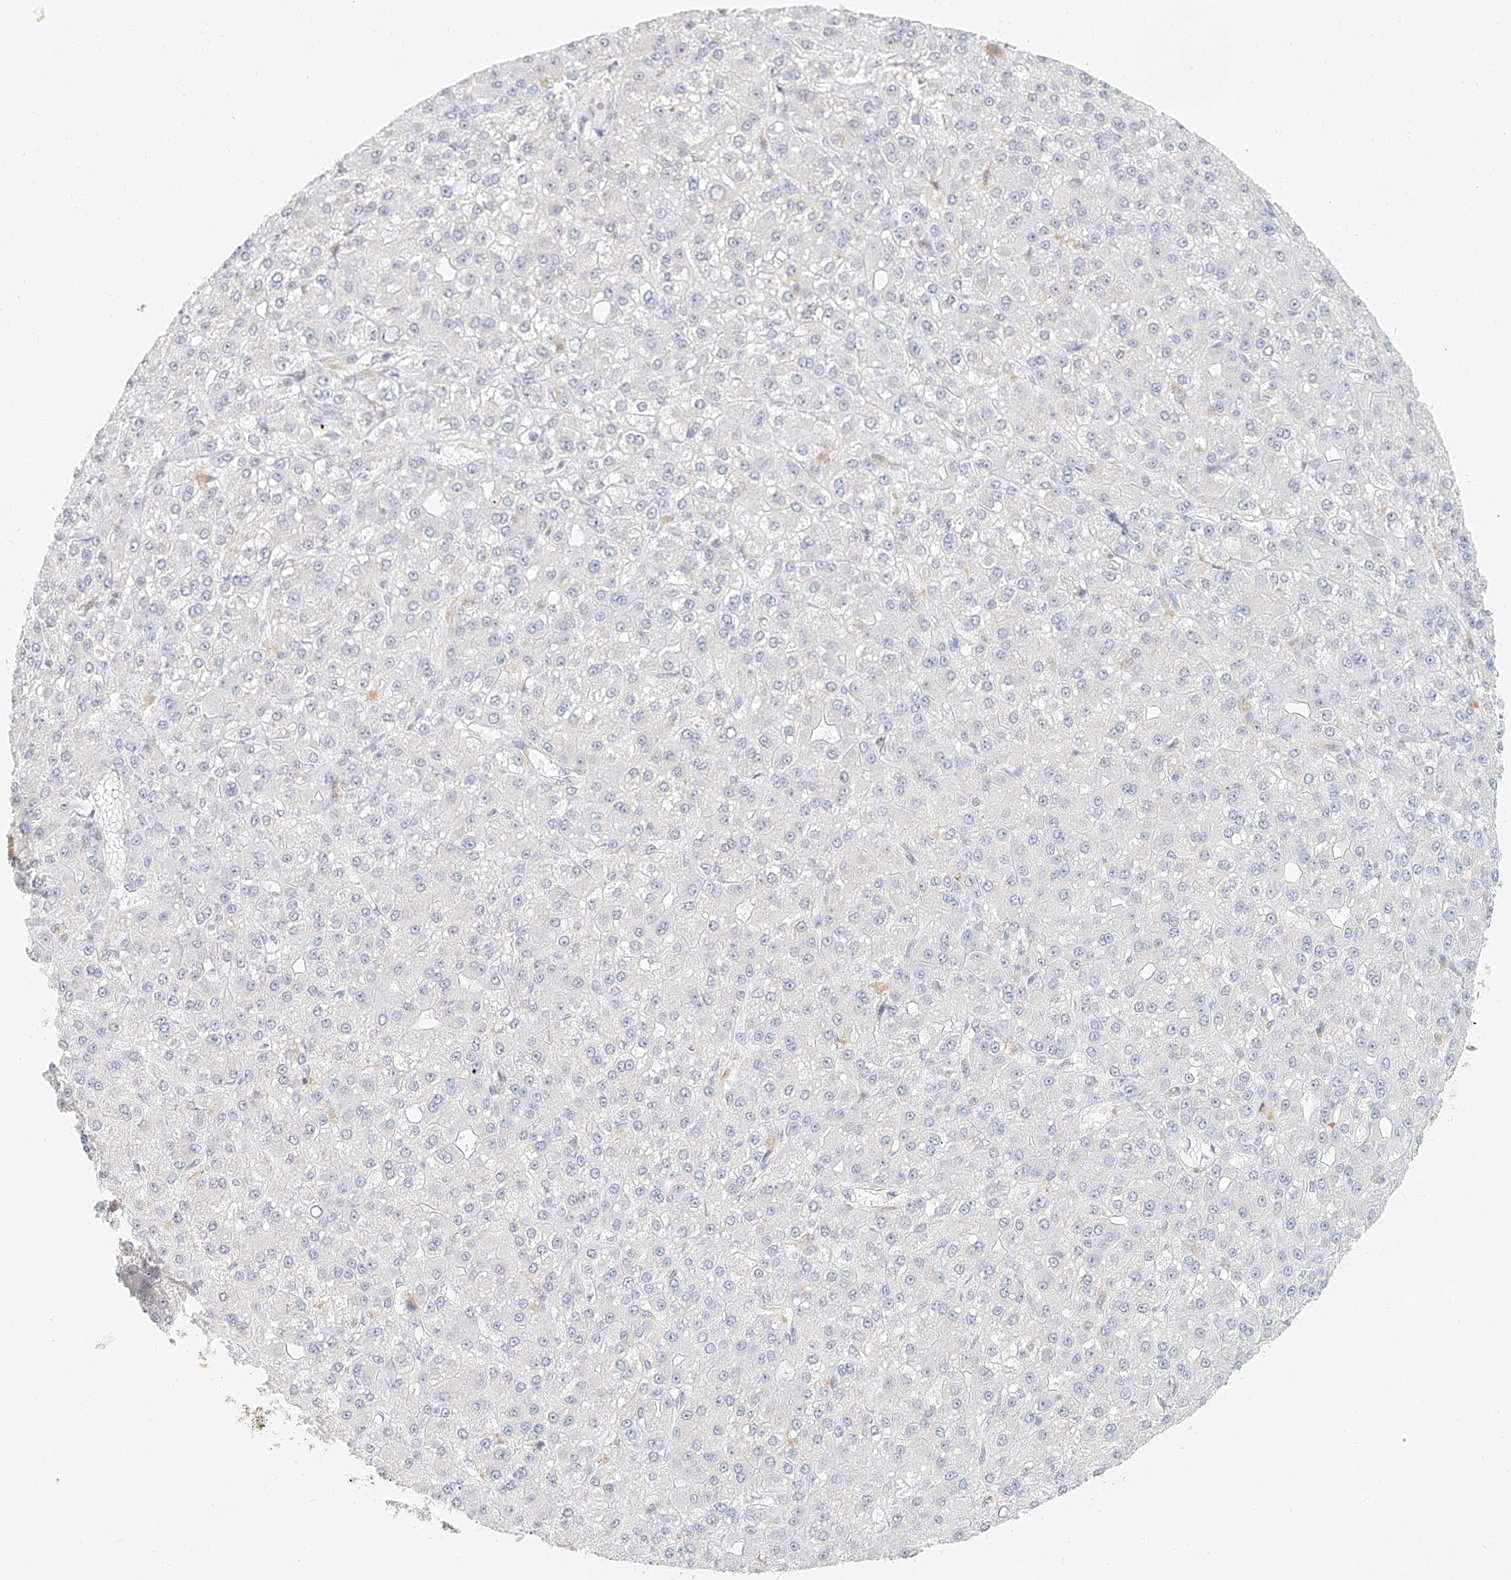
{"staining": {"intensity": "negative", "quantity": "none", "location": "none"}, "tissue": "liver cancer", "cell_type": "Tumor cells", "image_type": "cancer", "snomed": [{"axis": "morphology", "description": "Carcinoma, Hepatocellular, NOS"}, {"axis": "topography", "description": "Liver"}], "caption": "Tumor cells show no significant positivity in liver hepatocellular carcinoma. (DAB IHC visualized using brightfield microscopy, high magnification).", "gene": "CXorf58", "patient": {"sex": "male", "age": 67}}